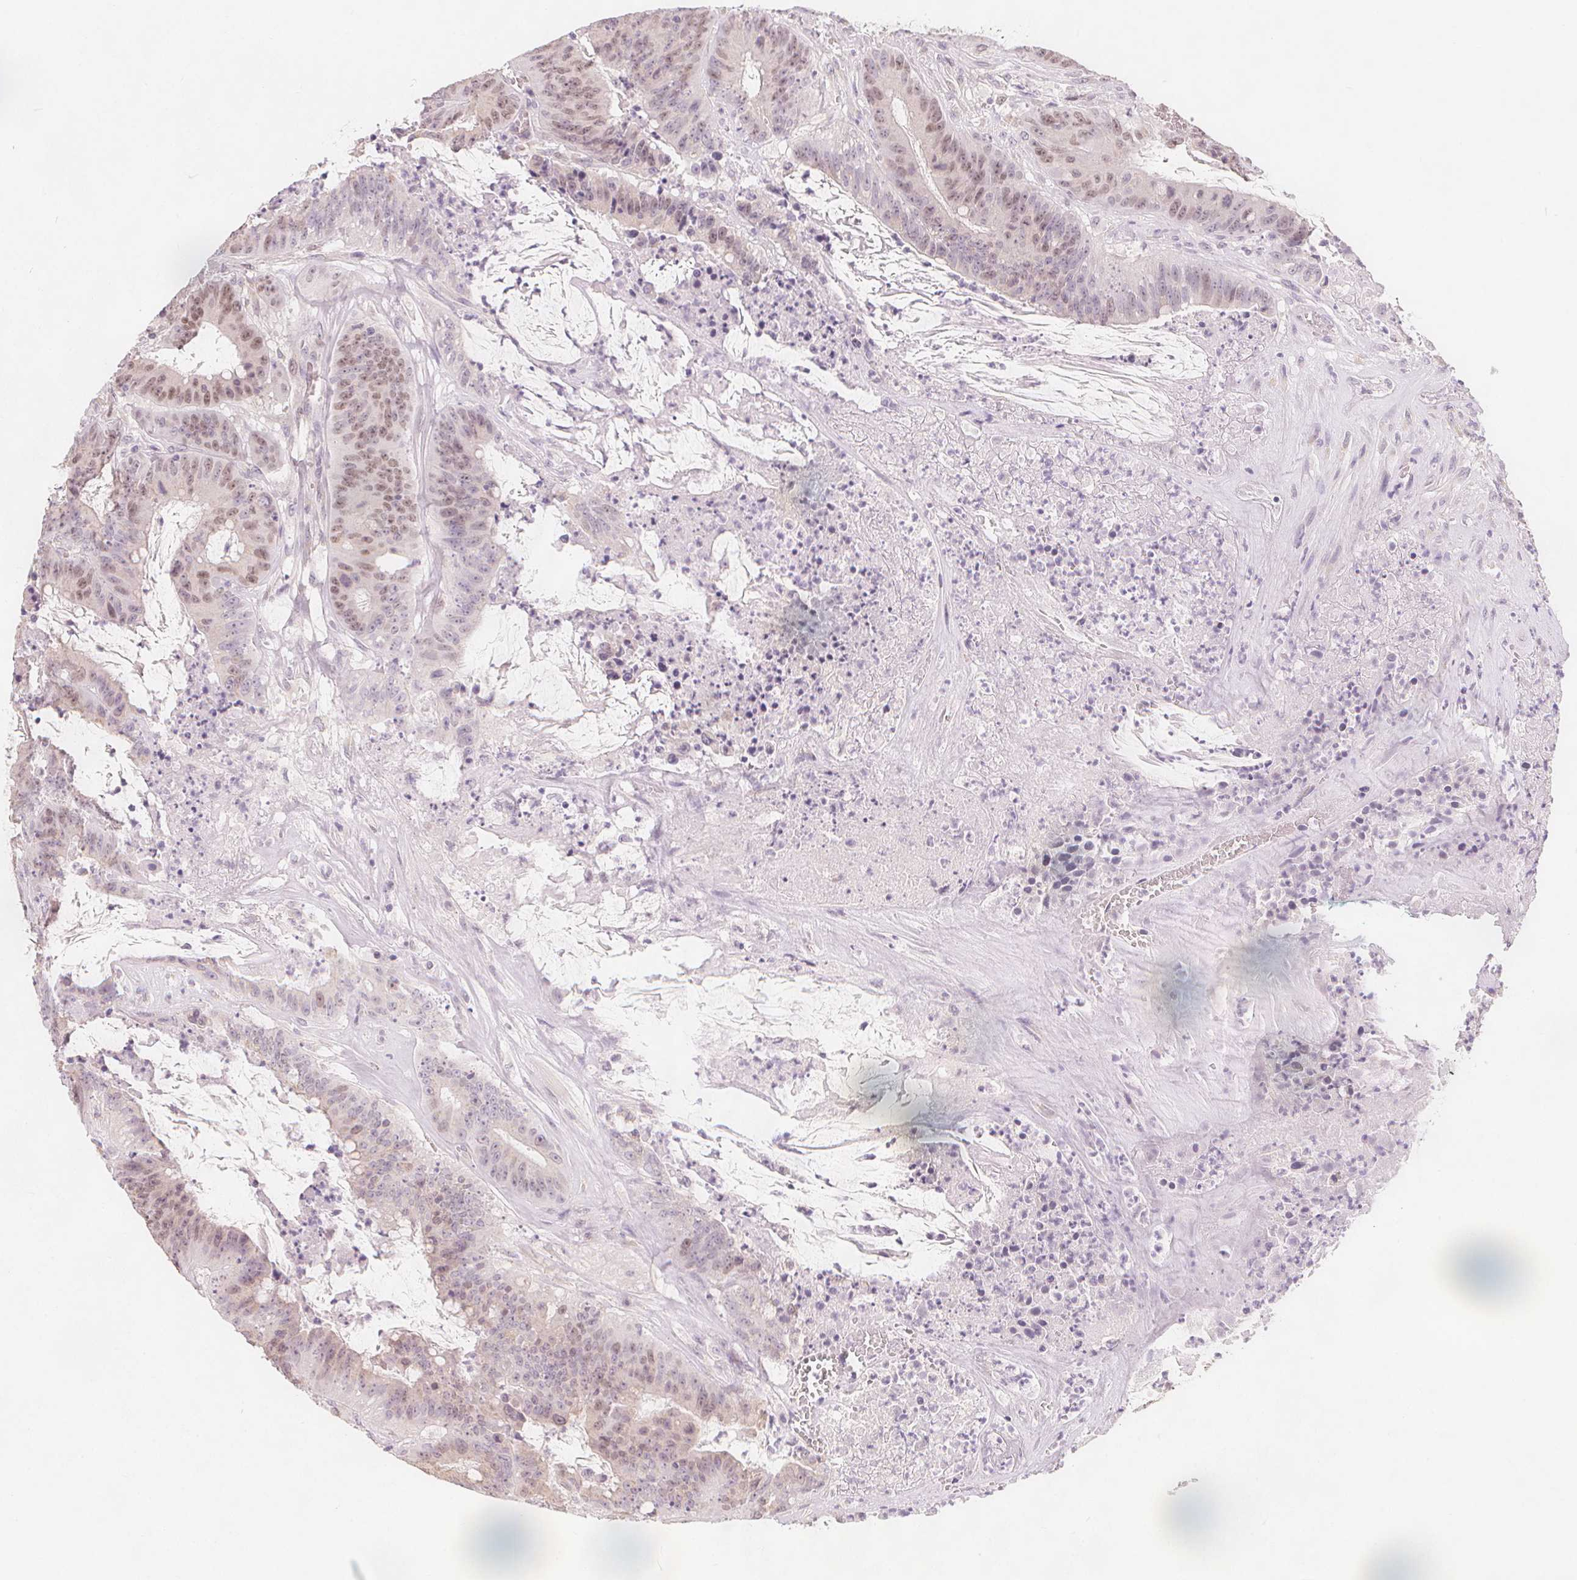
{"staining": {"intensity": "moderate", "quantity": ">75%", "location": "nuclear"}, "tissue": "colorectal cancer", "cell_type": "Tumor cells", "image_type": "cancer", "snomed": [{"axis": "morphology", "description": "Adenocarcinoma, NOS"}, {"axis": "topography", "description": "Colon"}], "caption": "Protein analysis of adenocarcinoma (colorectal) tissue shows moderate nuclear expression in about >75% of tumor cells.", "gene": "TIPIN", "patient": {"sex": "male", "age": 33}}